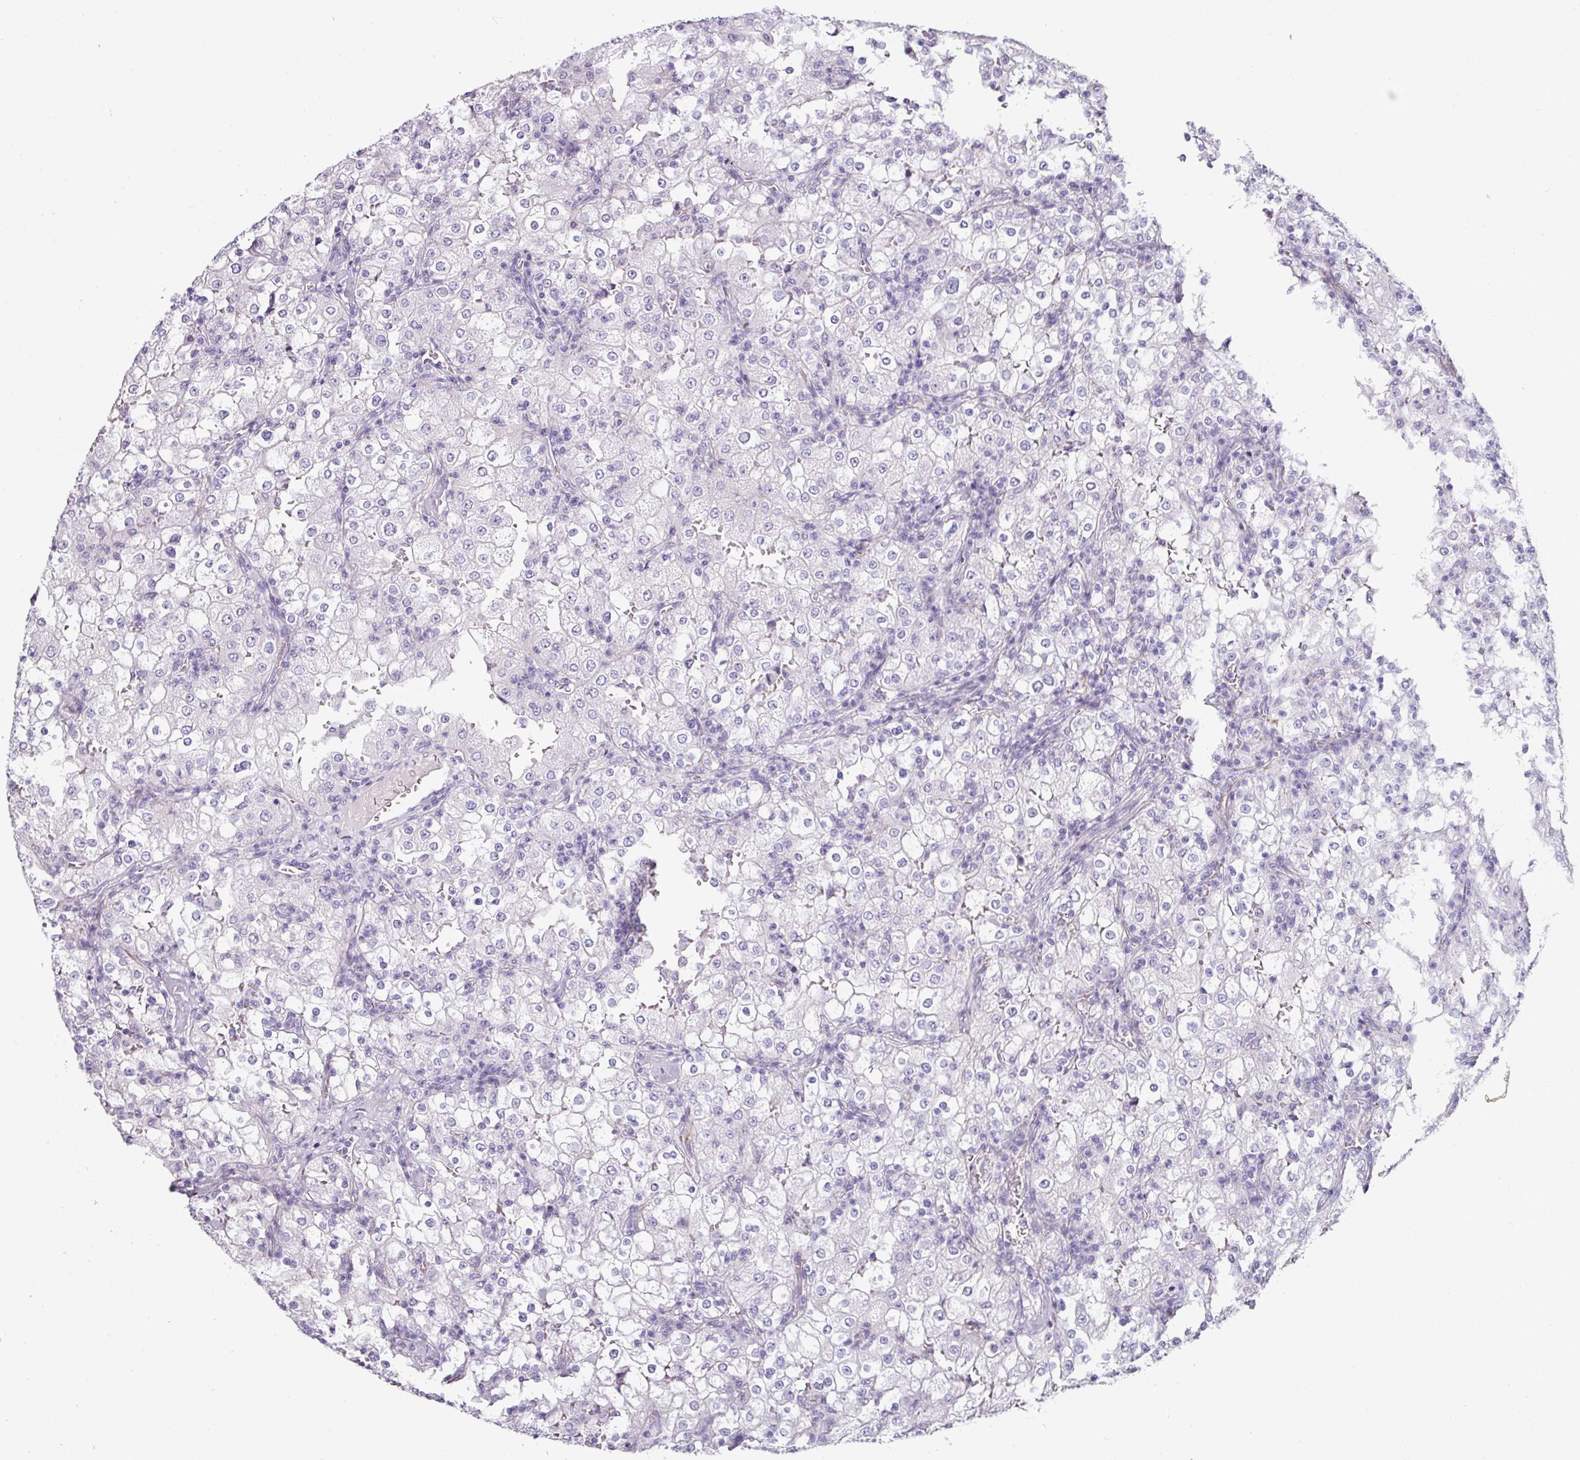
{"staining": {"intensity": "negative", "quantity": "none", "location": "none"}, "tissue": "renal cancer", "cell_type": "Tumor cells", "image_type": "cancer", "snomed": [{"axis": "morphology", "description": "Adenocarcinoma, NOS"}, {"axis": "topography", "description": "Kidney"}], "caption": "An immunohistochemistry (IHC) micrograph of renal cancer (adenocarcinoma) is shown. There is no staining in tumor cells of renal cancer (adenocarcinoma).", "gene": "SLC17A7", "patient": {"sex": "female", "age": 74}}